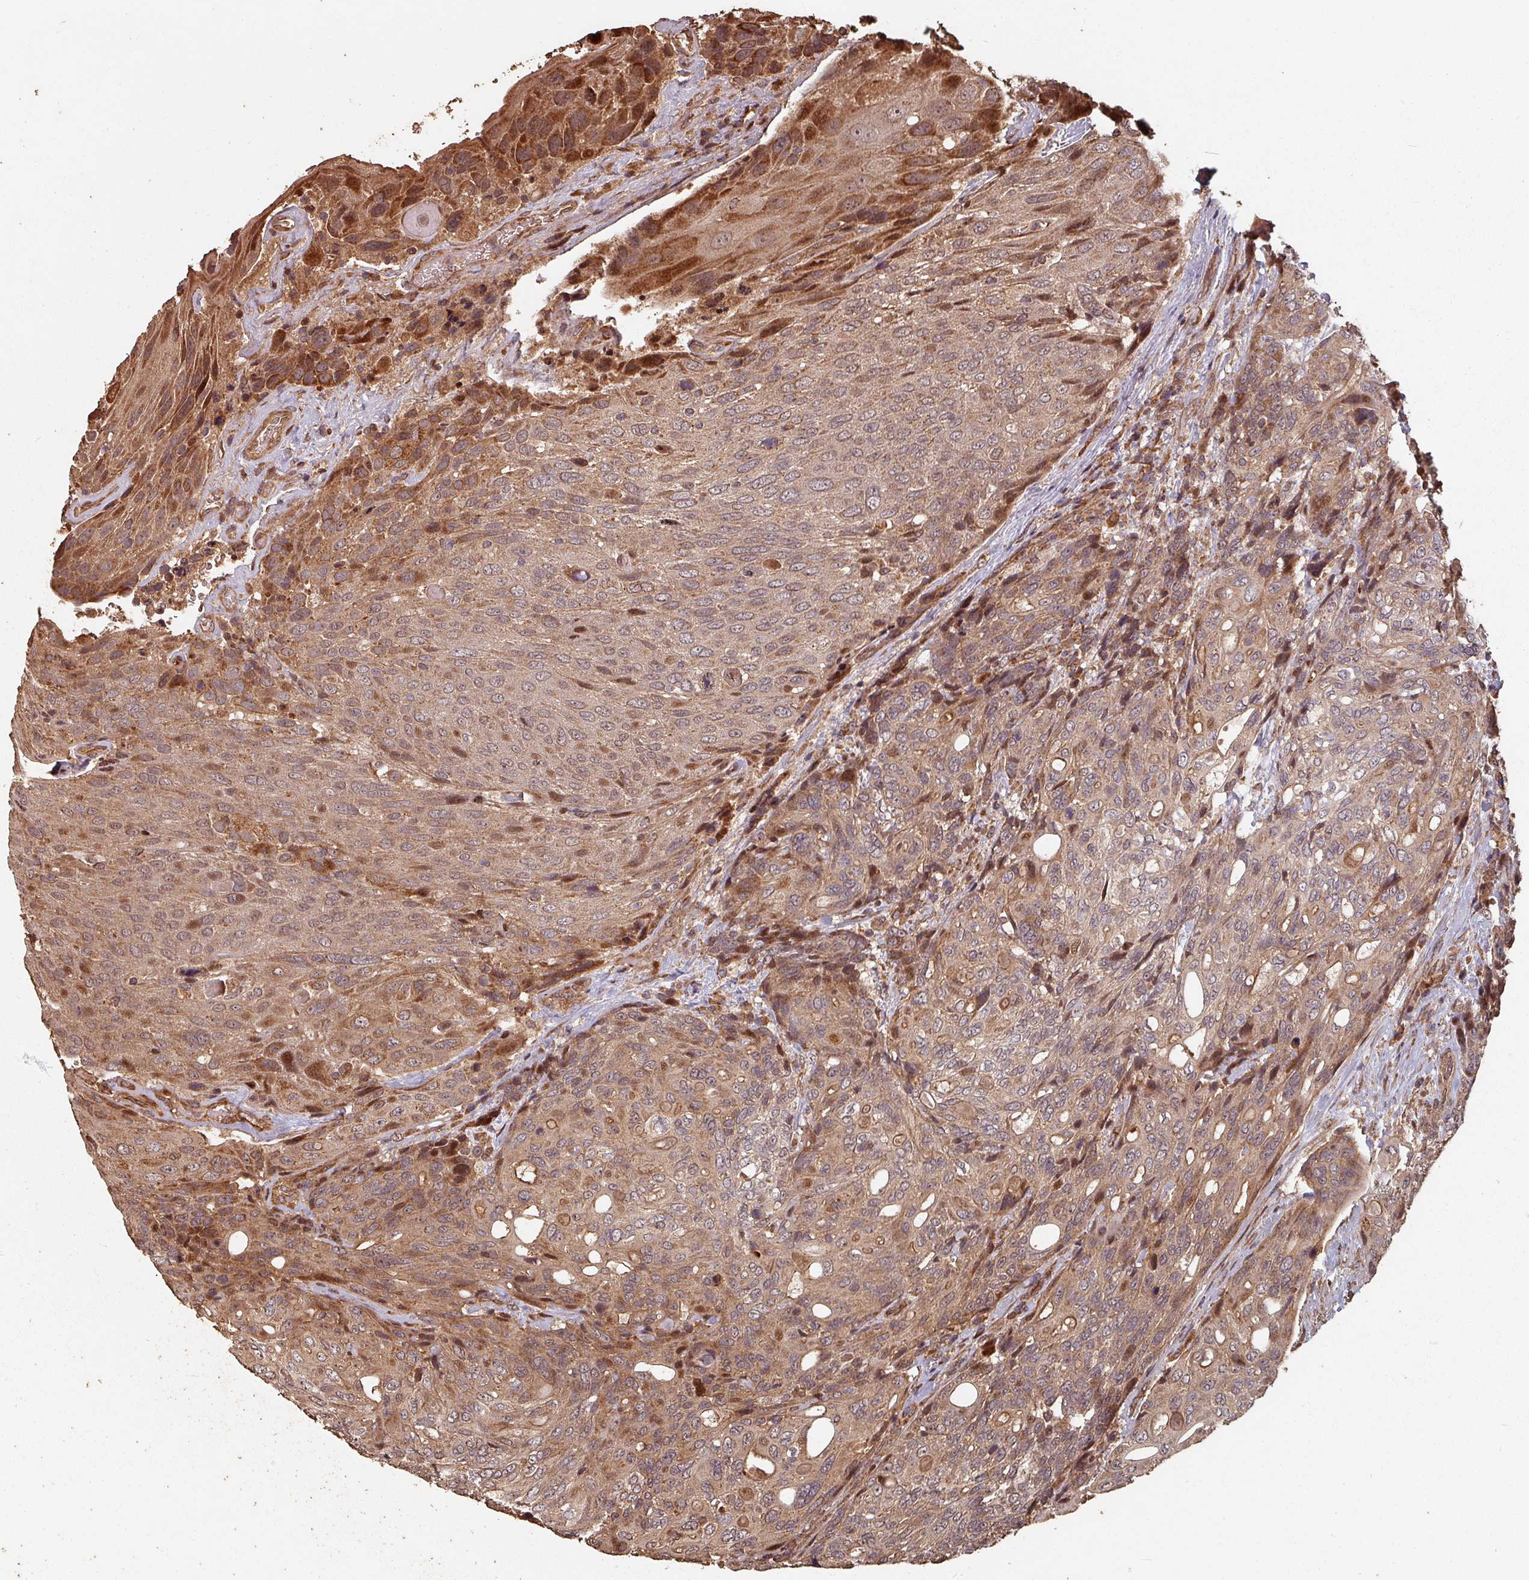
{"staining": {"intensity": "moderate", "quantity": ">75%", "location": "cytoplasmic/membranous,nuclear"}, "tissue": "urothelial cancer", "cell_type": "Tumor cells", "image_type": "cancer", "snomed": [{"axis": "morphology", "description": "Urothelial carcinoma, High grade"}, {"axis": "topography", "description": "Urinary bladder"}], "caption": "Human urothelial carcinoma (high-grade) stained with a protein marker exhibits moderate staining in tumor cells.", "gene": "EID1", "patient": {"sex": "female", "age": 70}}